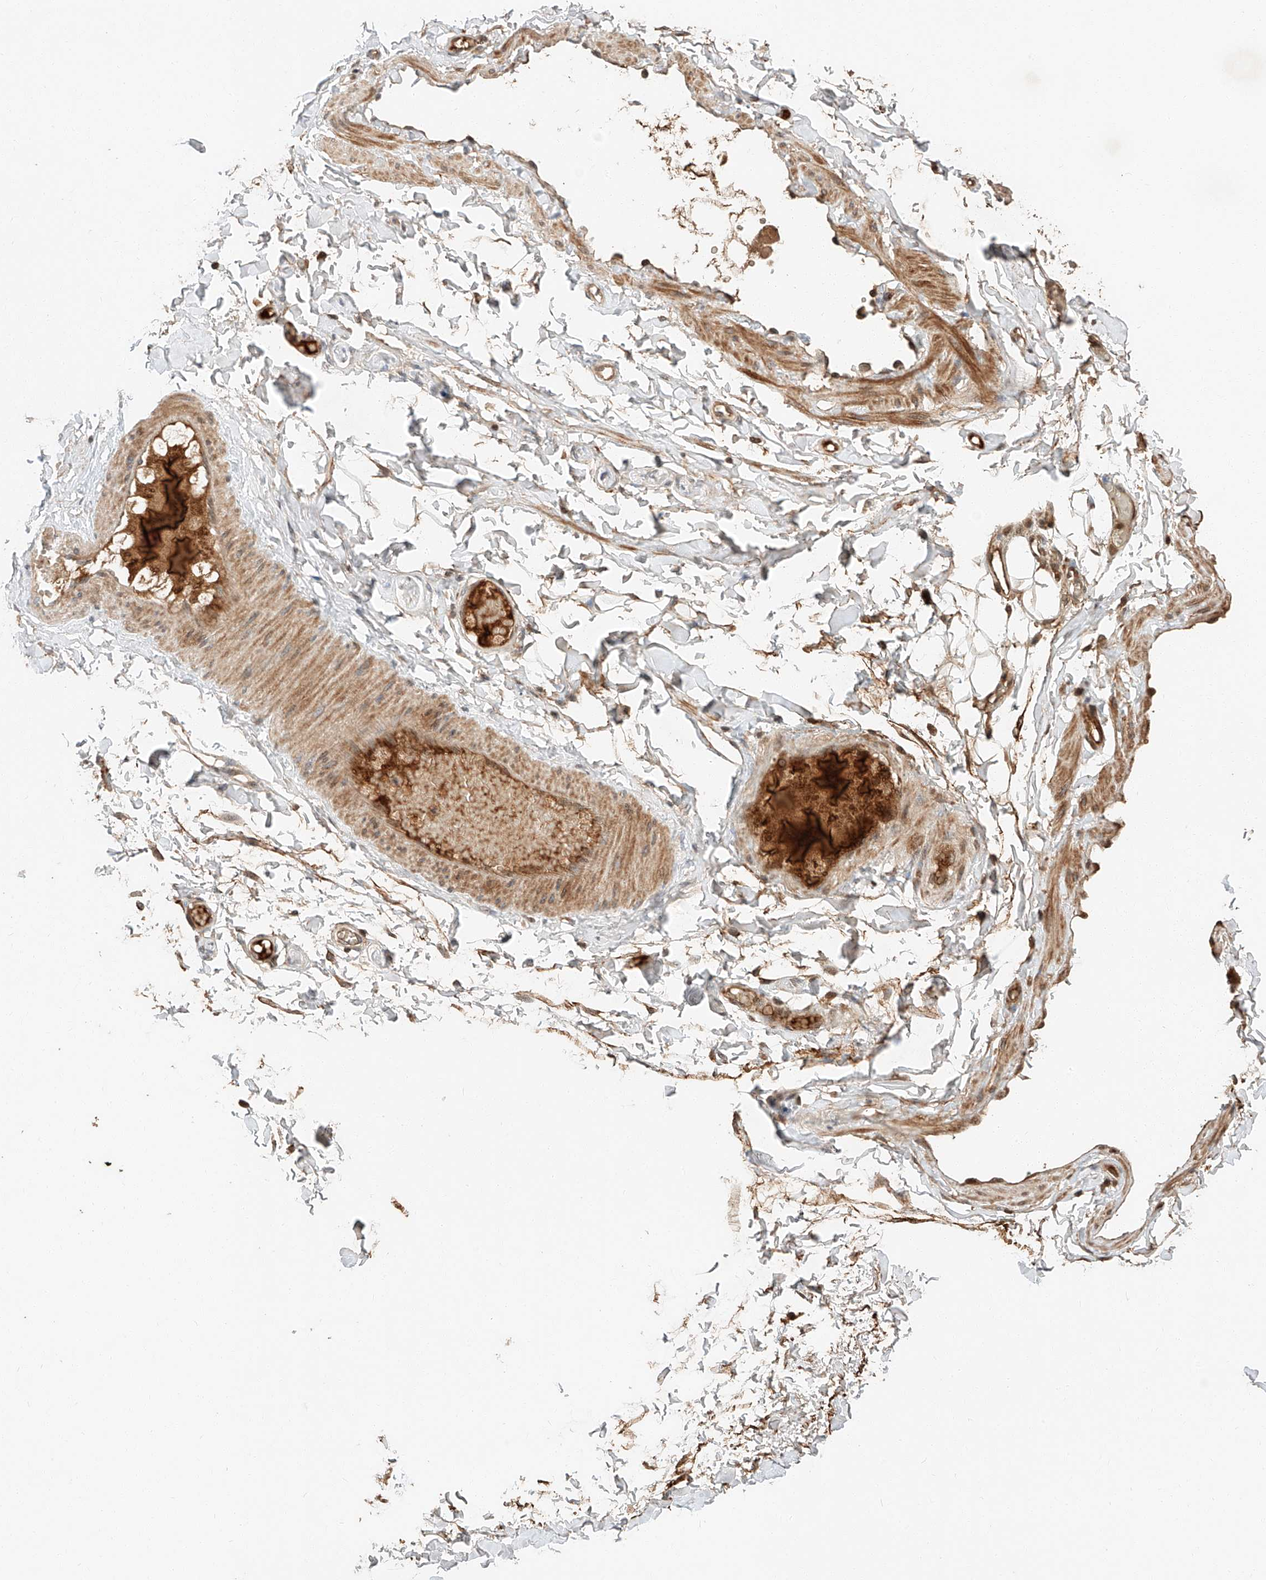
{"staining": {"intensity": "moderate", "quantity": ">75%", "location": "cytoplasmic/membranous"}, "tissue": "adipose tissue", "cell_type": "Adipocytes", "image_type": "normal", "snomed": [{"axis": "morphology", "description": "Normal tissue, NOS"}, {"axis": "topography", "description": "Adipose tissue"}, {"axis": "topography", "description": "Vascular tissue"}, {"axis": "topography", "description": "Peripheral nerve tissue"}], "caption": "Immunohistochemical staining of benign adipose tissue shows >75% levels of moderate cytoplasmic/membranous protein staining in about >75% of adipocytes. The protein is stained brown, and the nuclei are stained in blue (DAB IHC with brightfield microscopy, high magnification).", "gene": "ARHGAP33", "patient": {"sex": "male", "age": 25}}